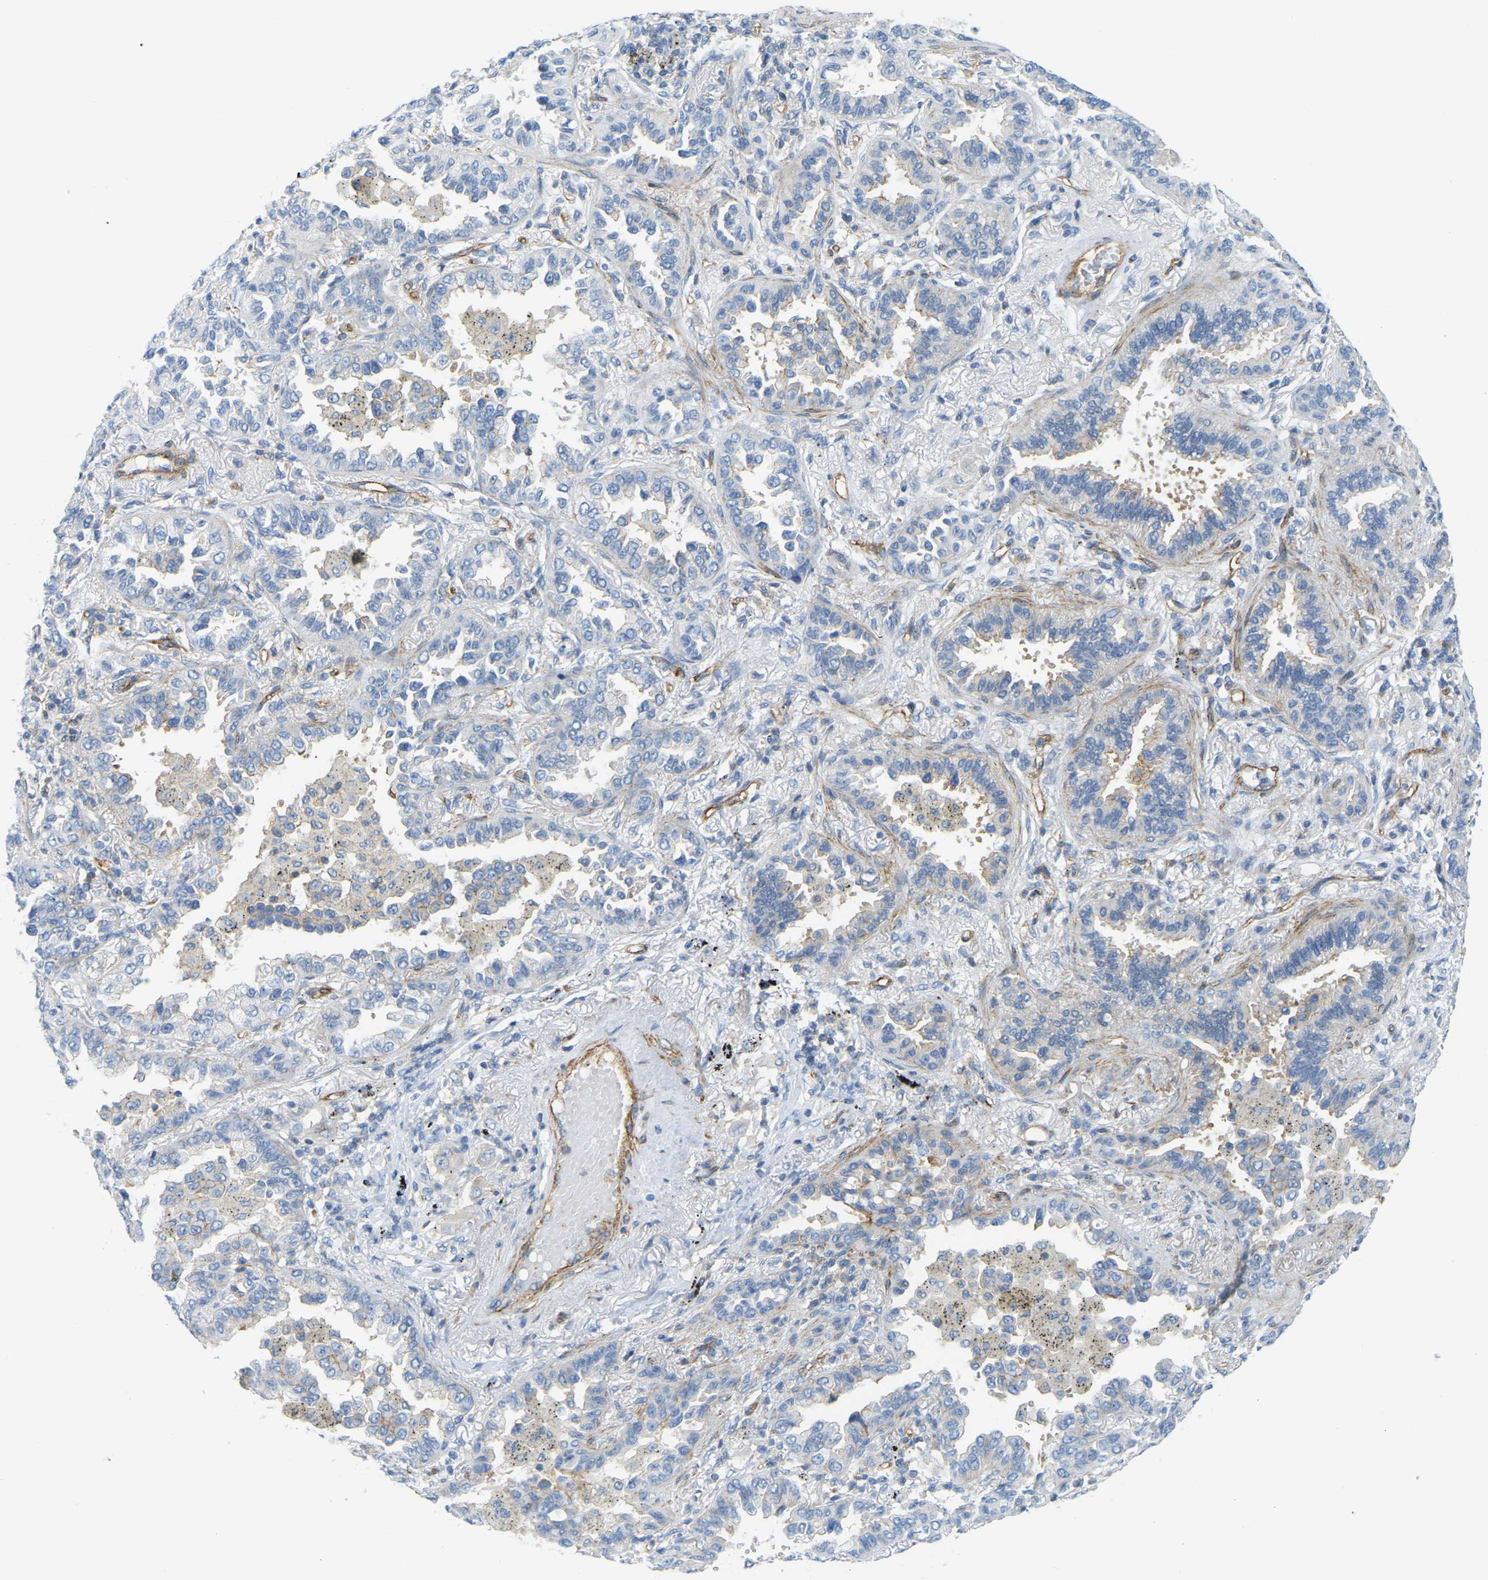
{"staining": {"intensity": "weak", "quantity": "<25%", "location": "cytoplasmic/membranous"}, "tissue": "lung cancer", "cell_type": "Tumor cells", "image_type": "cancer", "snomed": [{"axis": "morphology", "description": "Normal tissue, NOS"}, {"axis": "morphology", "description": "Adenocarcinoma, NOS"}, {"axis": "topography", "description": "Lung"}], "caption": "Human lung cancer (adenocarcinoma) stained for a protein using immunohistochemistry (IHC) shows no staining in tumor cells.", "gene": "MYL3", "patient": {"sex": "male", "age": 59}}